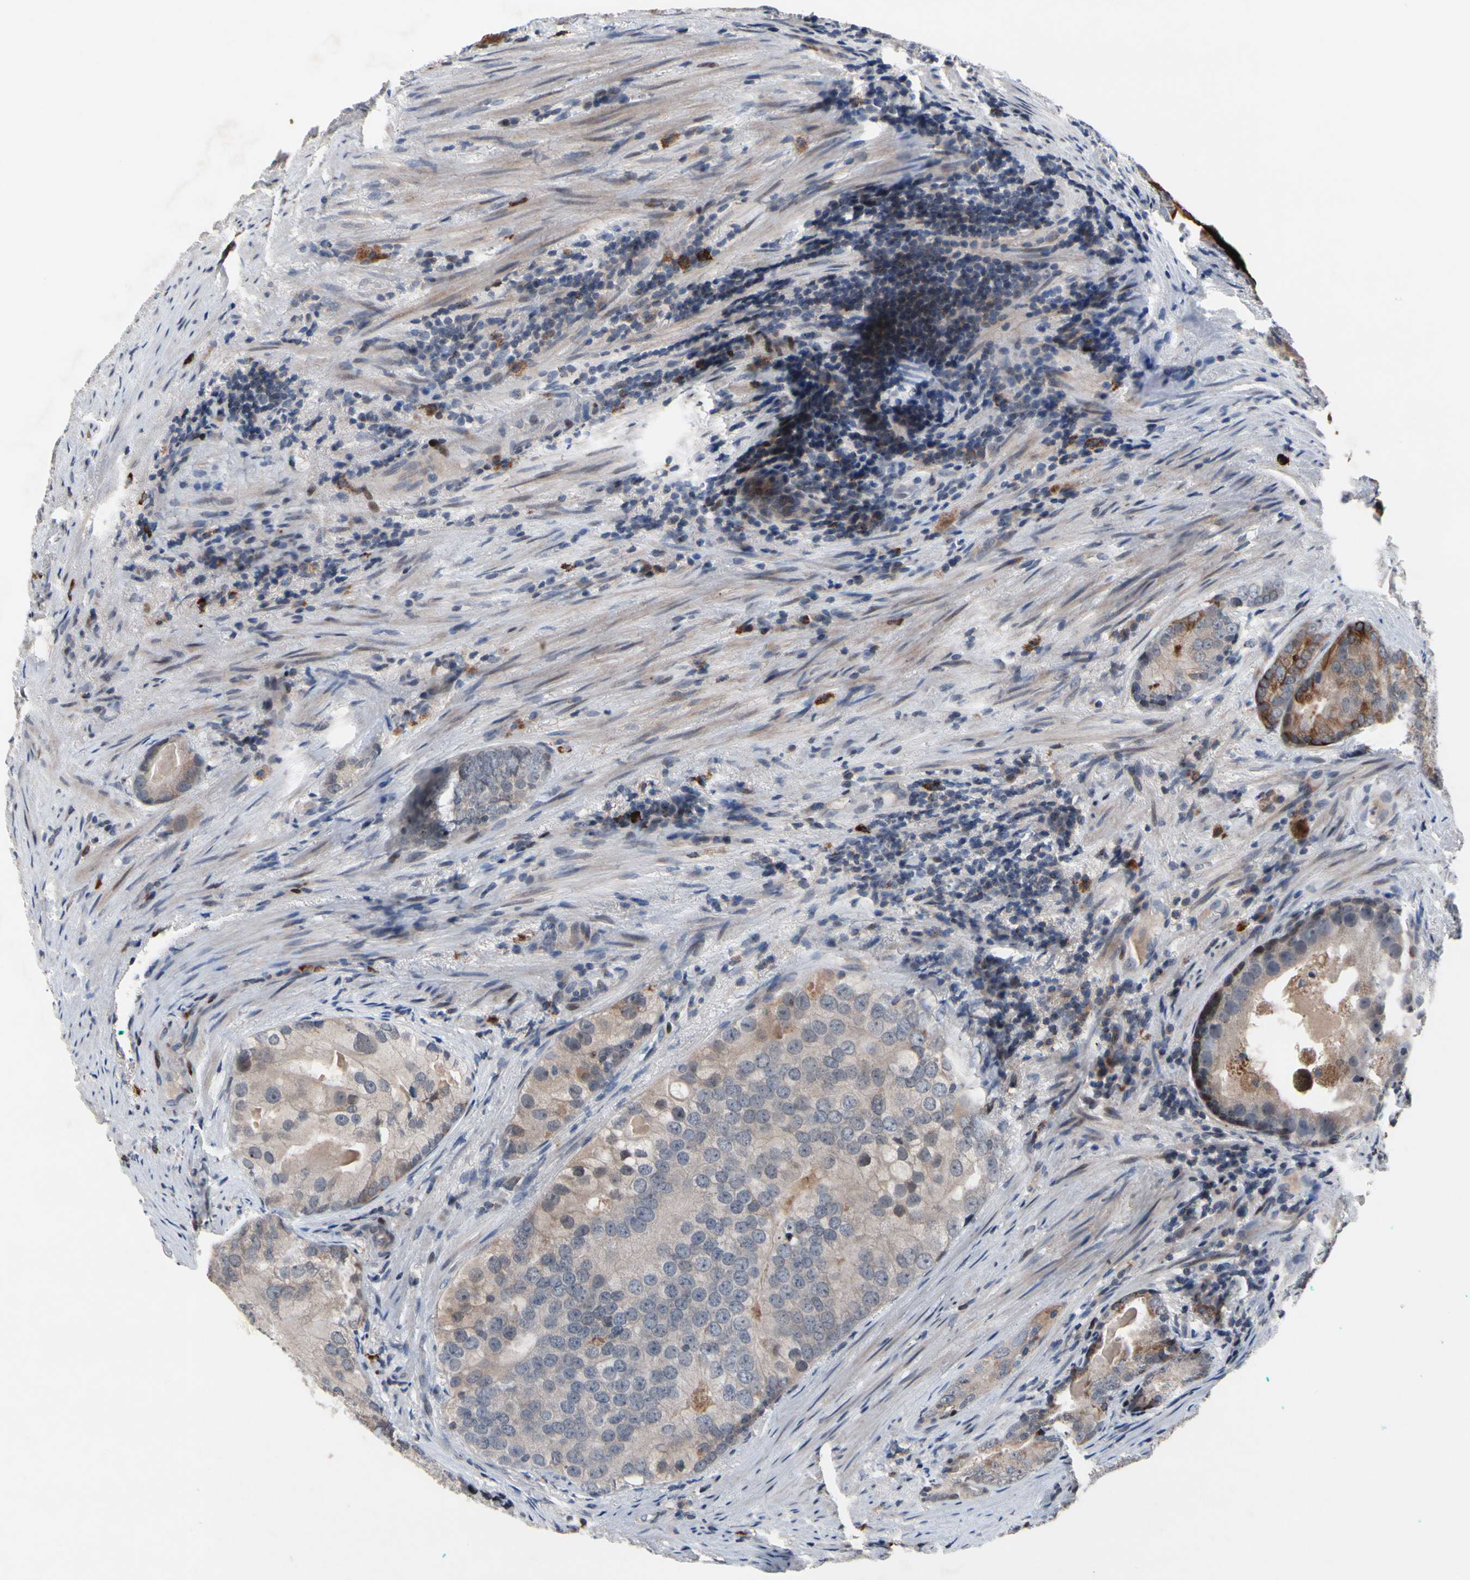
{"staining": {"intensity": "moderate", "quantity": "<25%", "location": "cytoplasmic/membranous"}, "tissue": "prostate cancer", "cell_type": "Tumor cells", "image_type": "cancer", "snomed": [{"axis": "morphology", "description": "Adenocarcinoma, High grade"}, {"axis": "topography", "description": "Prostate"}], "caption": "A photomicrograph showing moderate cytoplasmic/membranous staining in approximately <25% of tumor cells in prostate cancer (adenocarcinoma (high-grade)), as visualized by brown immunohistochemical staining.", "gene": "MUTYH", "patient": {"sex": "male", "age": 66}}